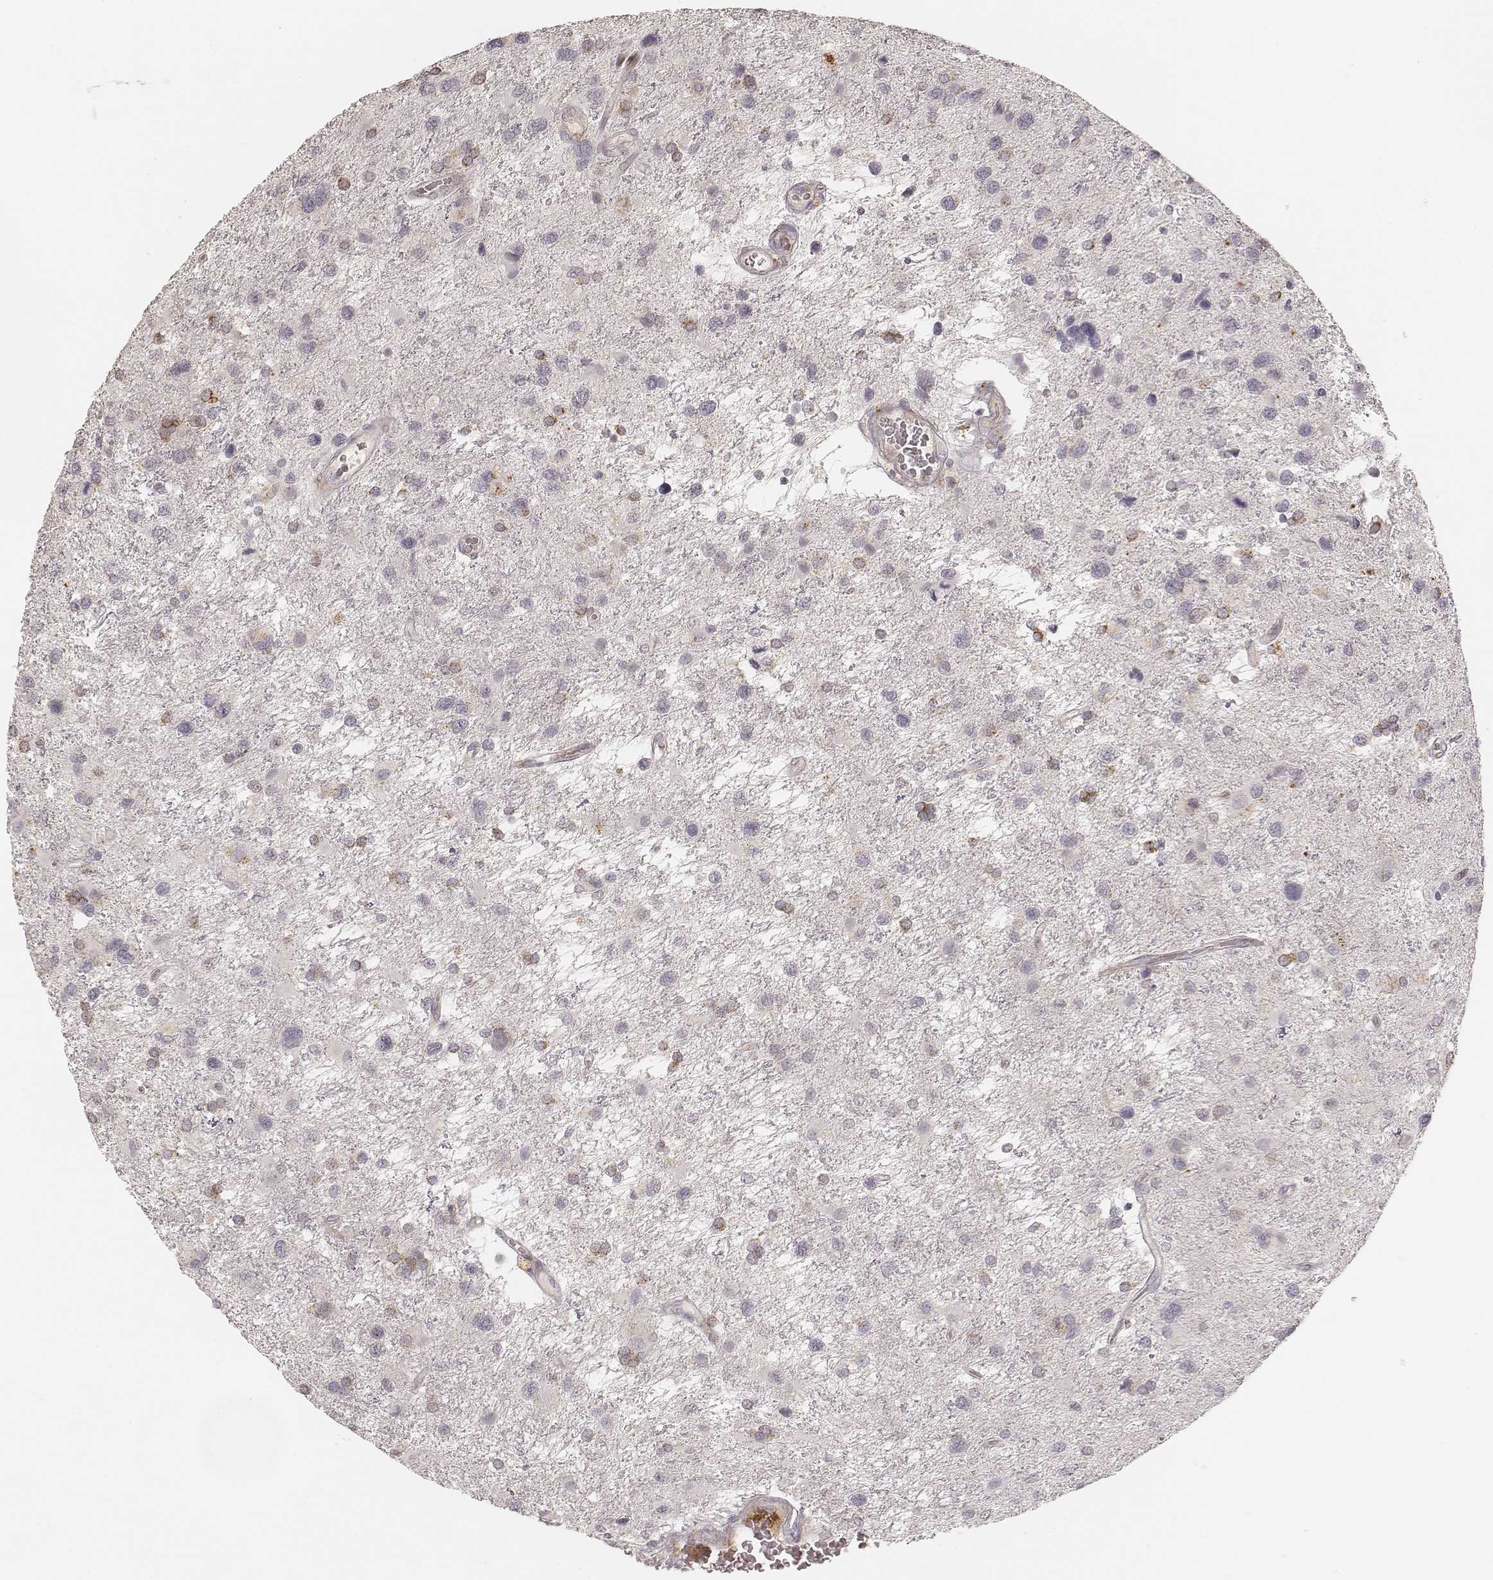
{"staining": {"intensity": "moderate", "quantity": "<25%", "location": "cytoplasmic/membranous"}, "tissue": "glioma", "cell_type": "Tumor cells", "image_type": "cancer", "snomed": [{"axis": "morphology", "description": "Glioma, malignant, NOS"}, {"axis": "morphology", "description": "Glioma, malignant, High grade"}, {"axis": "topography", "description": "Brain"}], "caption": "Tumor cells exhibit low levels of moderate cytoplasmic/membranous staining in about <25% of cells in human malignant glioma (high-grade).", "gene": "GORASP2", "patient": {"sex": "female", "age": 71}}